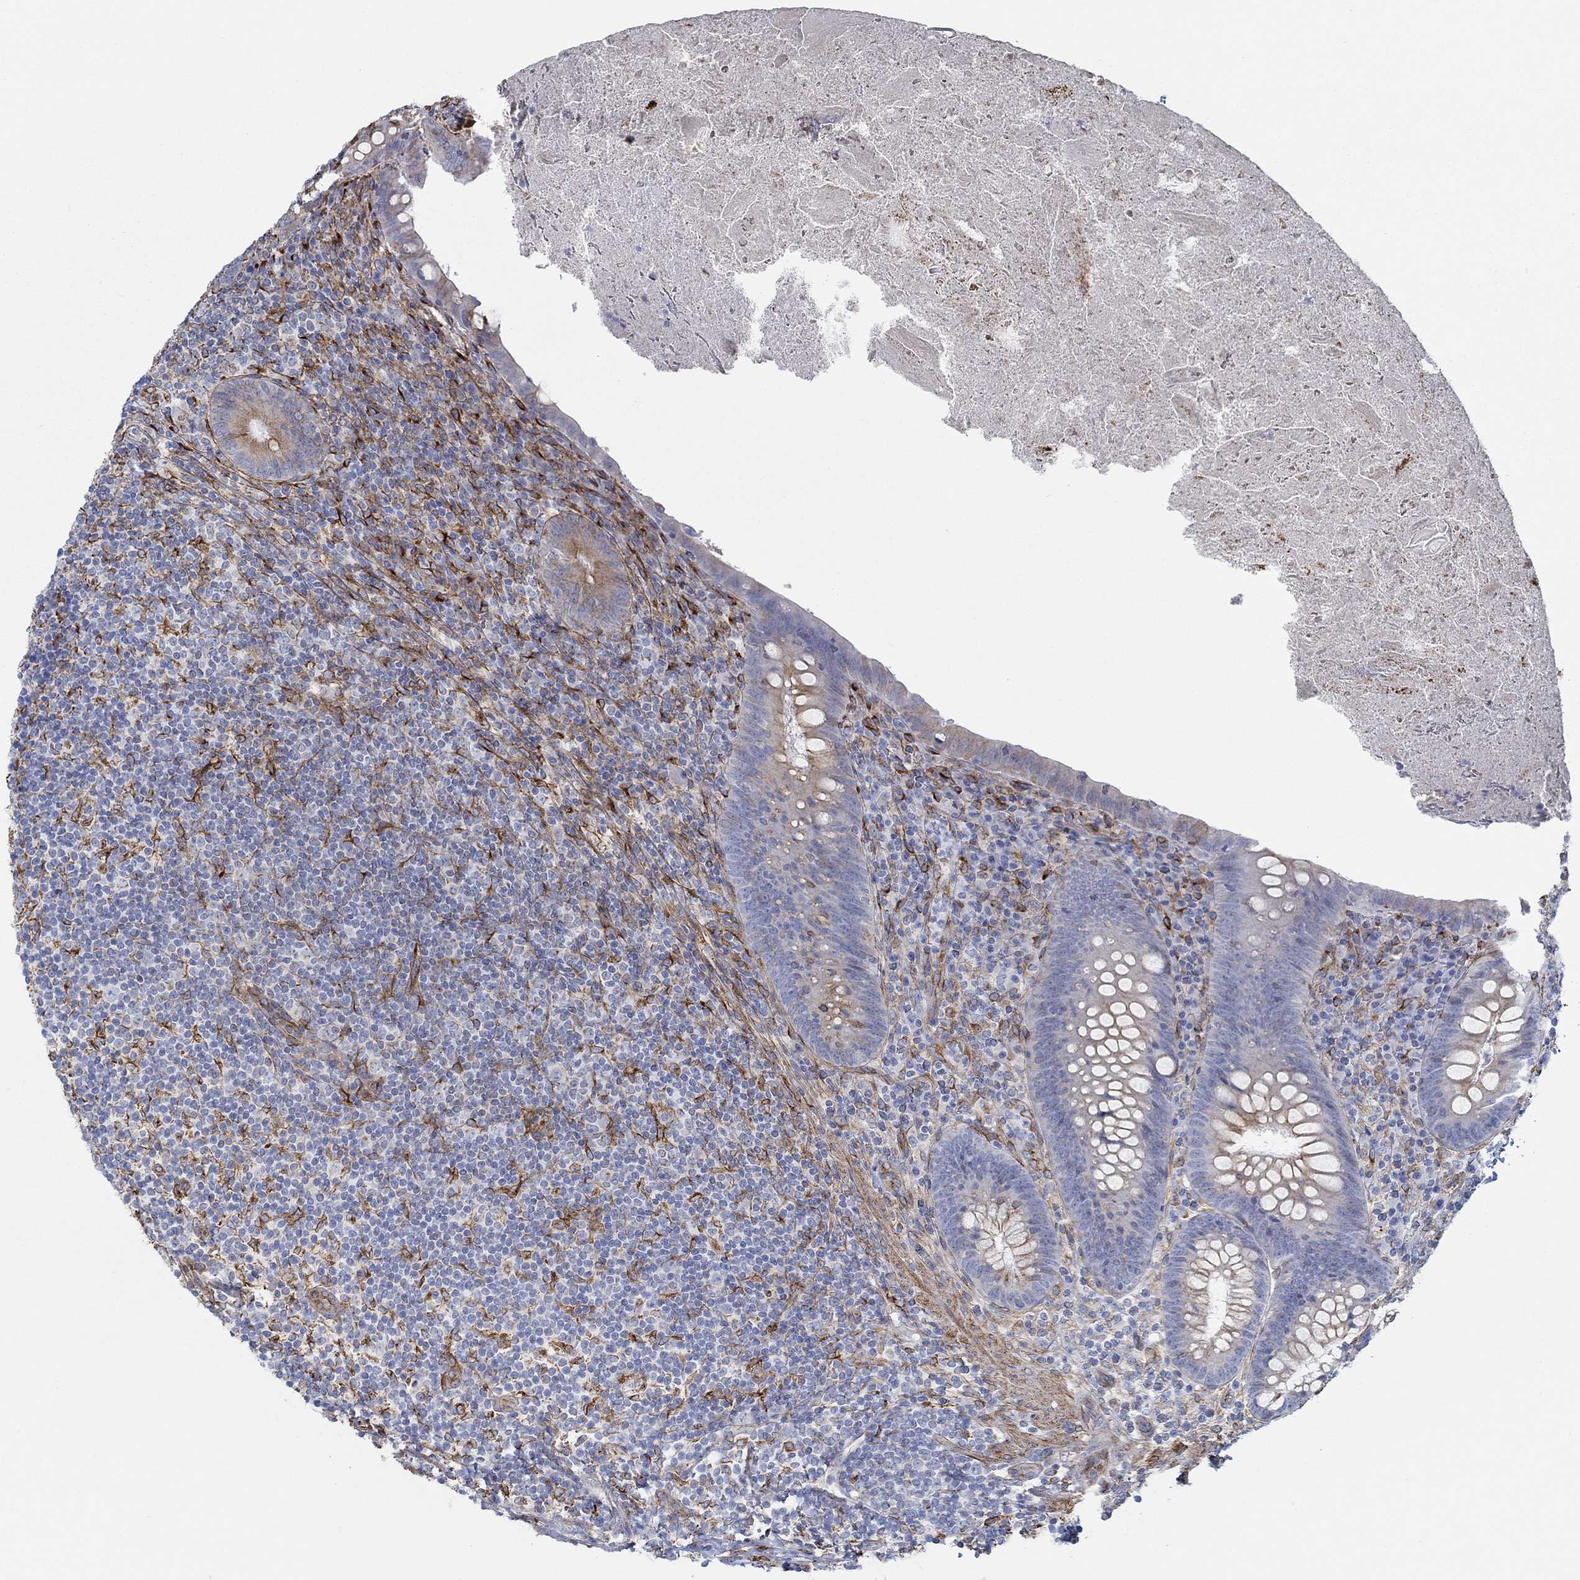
{"staining": {"intensity": "moderate", "quantity": "<25%", "location": "cytoplasmic/membranous"}, "tissue": "appendix", "cell_type": "Glandular cells", "image_type": "normal", "snomed": [{"axis": "morphology", "description": "Normal tissue, NOS"}, {"axis": "topography", "description": "Appendix"}], "caption": "Immunohistochemical staining of benign human appendix shows <25% levels of moderate cytoplasmic/membranous protein positivity in approximately <25% of glandular cells. (Brightfield microscopy of DAB IHC at high magnification).", "gene": "STC2", "patient": {"sex": "male", "age": 47}}